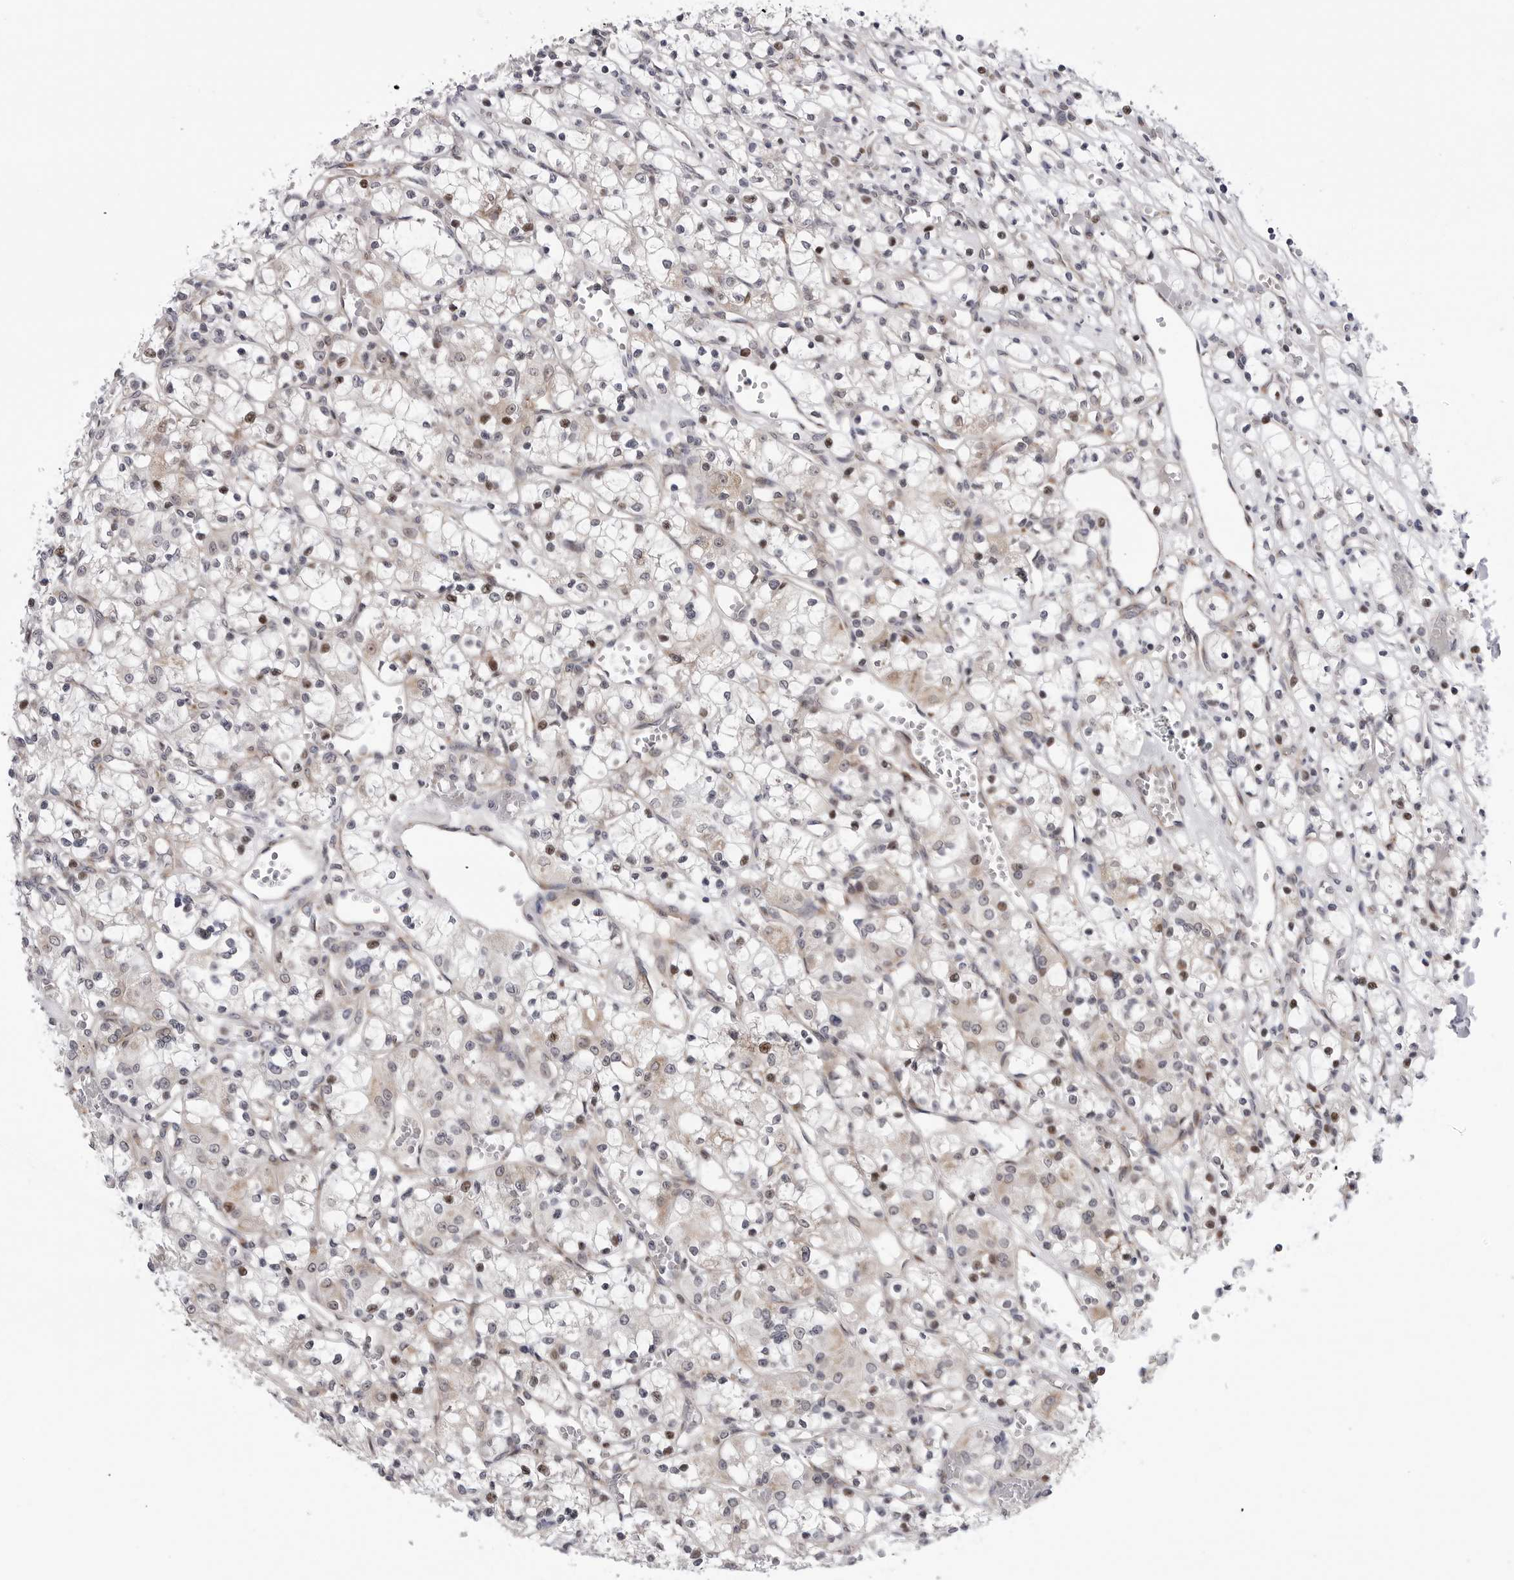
{"staining": {"intensity": "weak", "quantity": "<25%", "location": "cytoplasmic/membranous"}, "tissue": "renal cancer", "cell_type": "Tumor cells", "image_type": "cancer", "snomed": [{"axis": "morphology", "description": "Adenocarcinoma, NOS"}, {"axis": "topography", "description": "Kidney"}], "caption": "This is an immunohistochemistry image of renal adenocarcinoma. There is no expression in tumor cells.", "gene": "CDK20", "patient": {"sex": "female", "age": 59}}